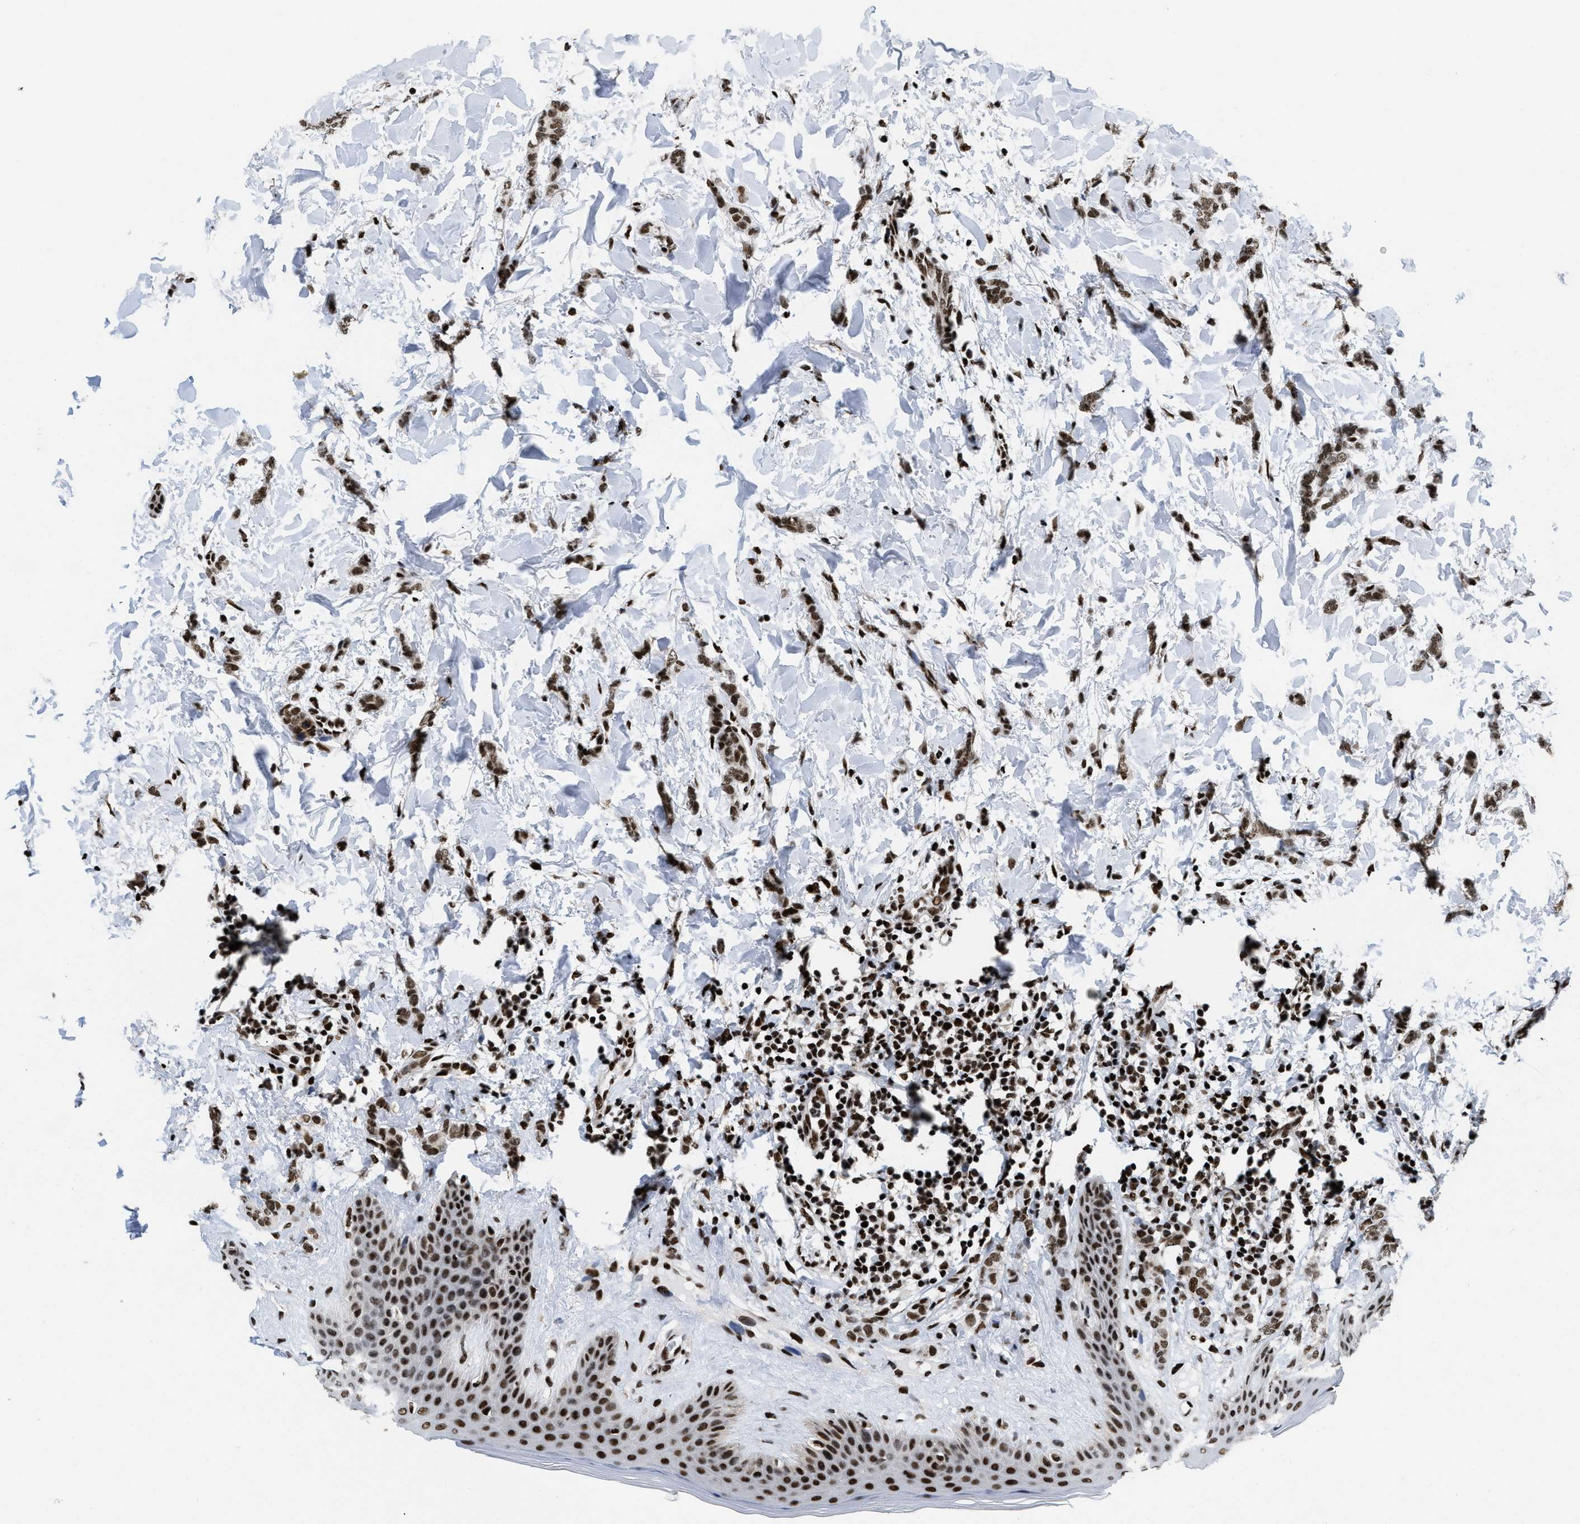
{"staining": {"intensity": "strong", "quantity": ">75%", "location": "nuclear"}, "tissue": "breast cancer", "cell_type": "Tumor cells", "image_type": "cancer", "snomed": [{"axis": "morphology", "description": "Lobular carcinoma"}, {"axis": "topography", "description": "Skin"}, {"axis": "topography", "description": "Breast"}], "caption": "A high amount of strong nuclear staining is present in approximately >75% of tumor cells in lobular carcinoma (breast) tissue.", "gene": "CREB1", "patient": {"sex": "female", "age": 46}}